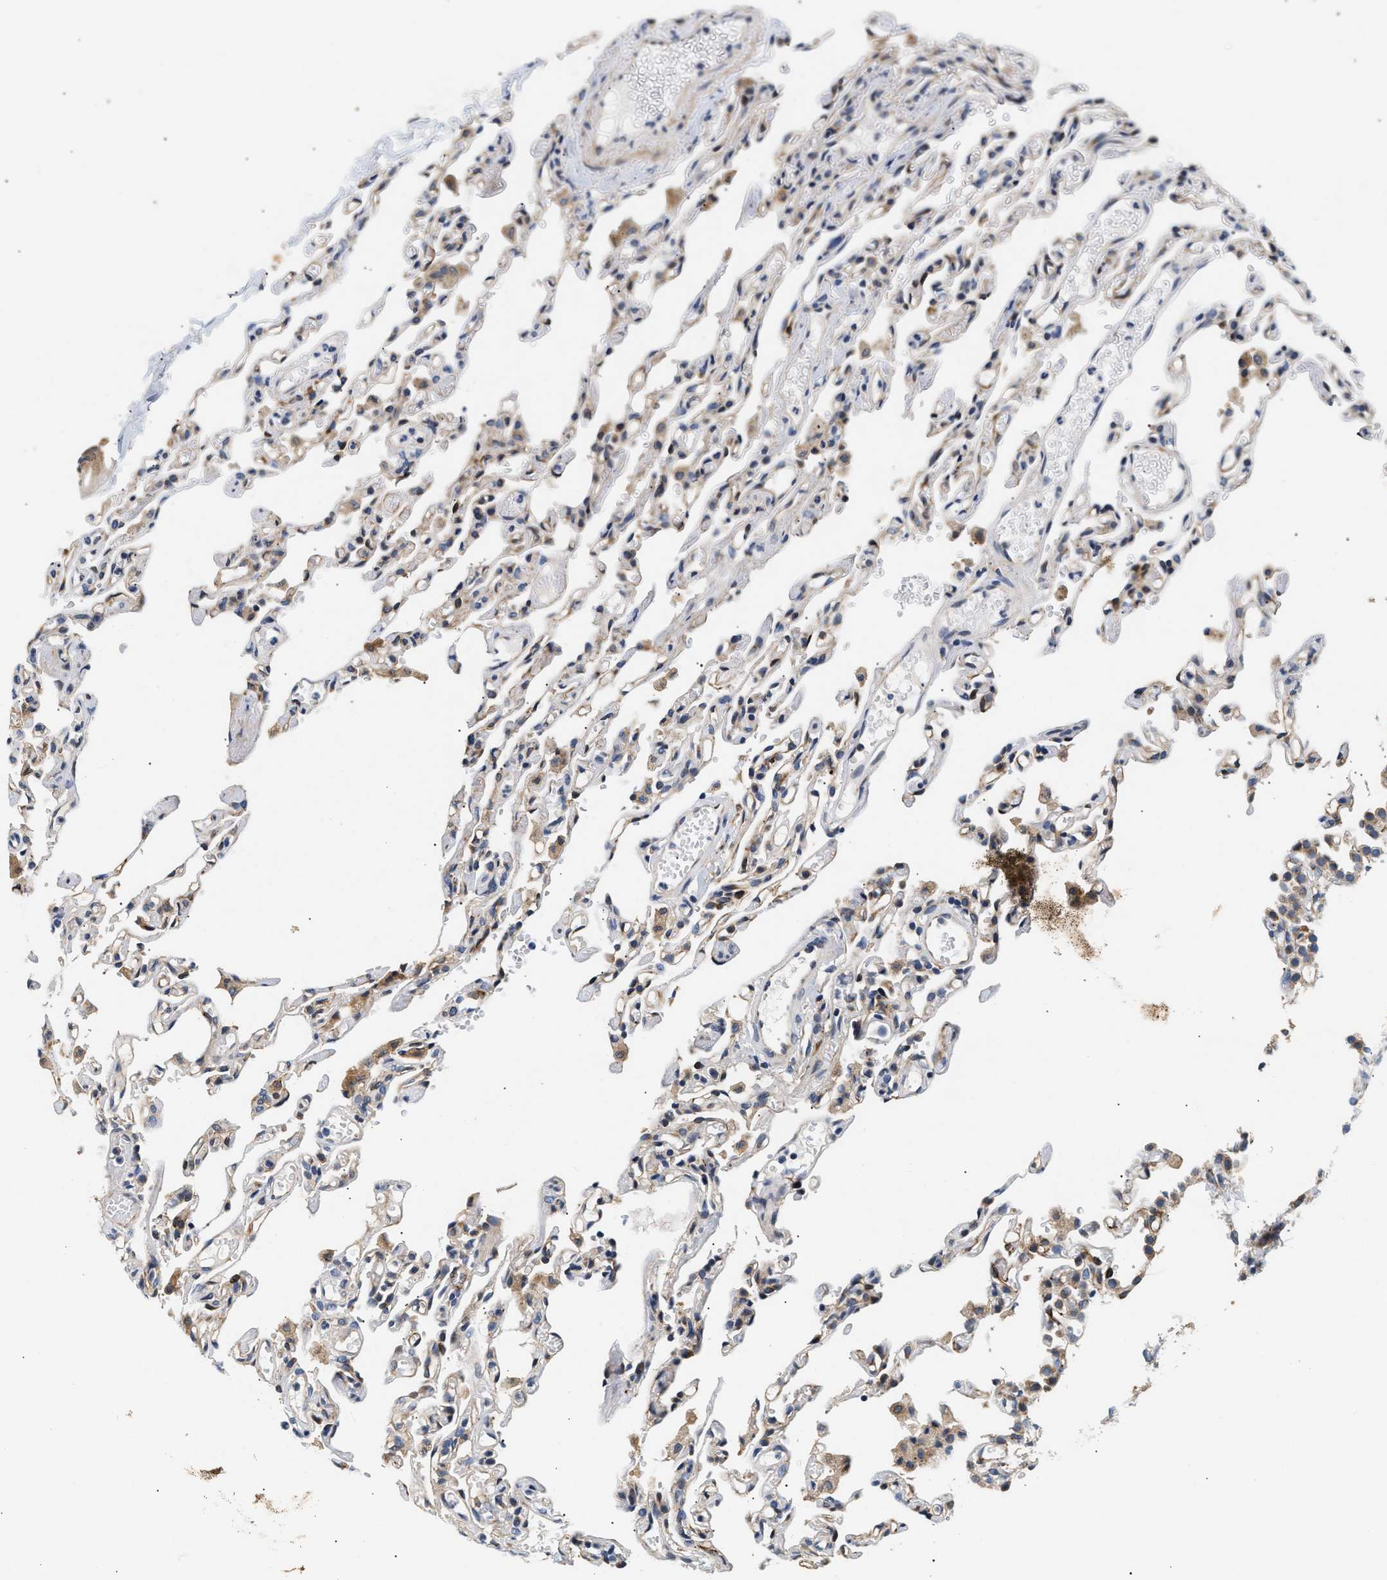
{"staining": {"intensity": "weak", "quantity": "25%-75%", "location": "cytoplasmic/membranous"}, "tissue": "lung", "cell_type": "Alveolar cells", "image_type": "normal", "snomed": [{"axis": "morphology", "description": "Normal tissue, NOS"}, {"axis": "topography", "description": "Lung"}], "caption": "This photomicrograph displays immunohistochemistry (IHC) staining of benign human lung, with low weak cytoplasmic/membranous expression in about 25%-75% of alveolar cells.", "gene": "IFT74", "patient": {"sex": "male", "age": 21}}